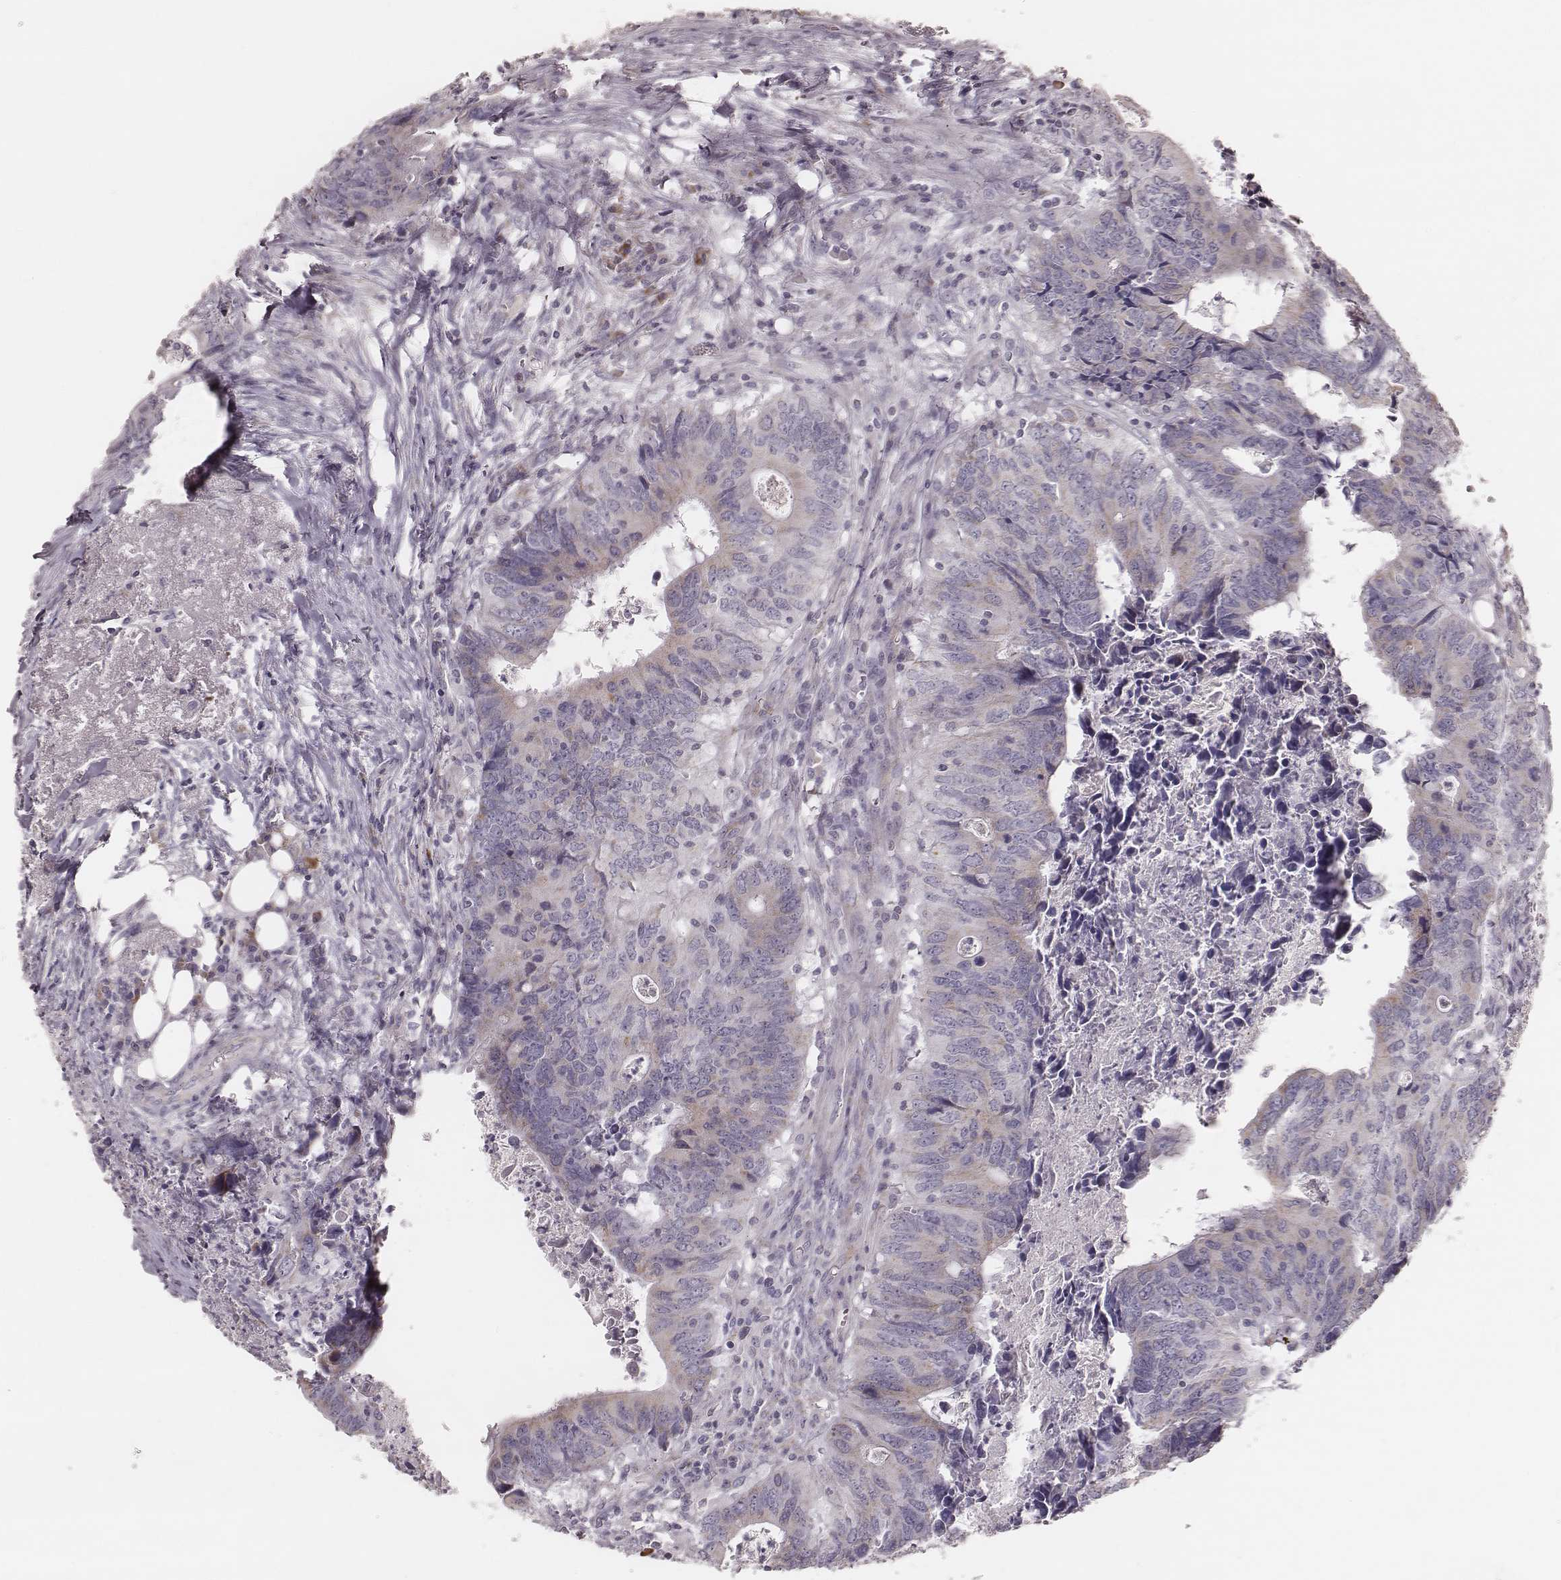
{"staining": {"intensity": "negative", "quantity": "none", "location": "none"}, "tissue": "colorectal cancer", "cell_type": "Tumor cells", "image_type": "cancer", "snomed": [{"axis": "morphology", "description": "Adenocarcinoma, NOS"}, {"axis": "topography", "description": "Colon"}], "caption": "Protein analysis of colorectal adenocarcinoma shows no significant expression in tumor cells.", "gene": "KIF5C", "patient": {"sex": "female", "age": 82}}